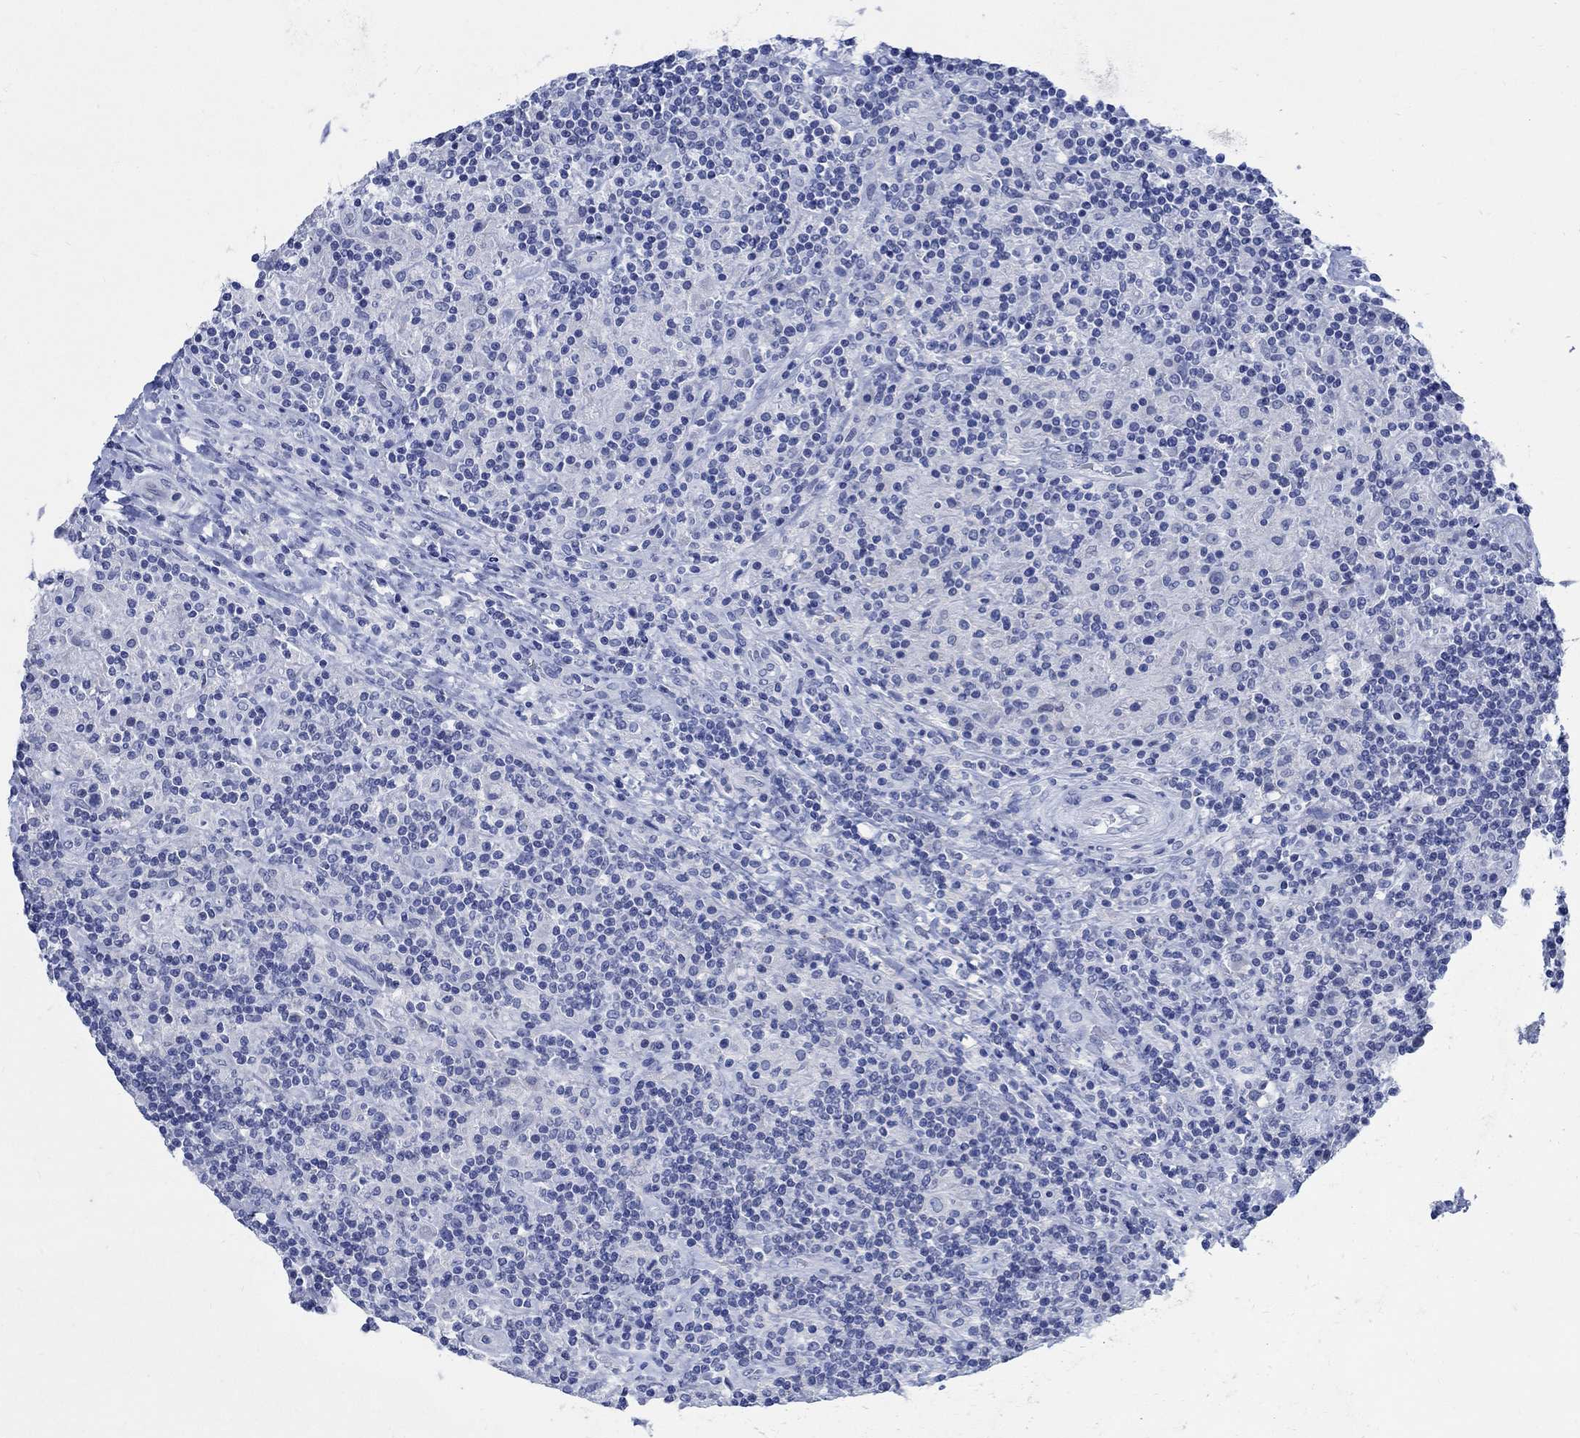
{"staining": {"intensity": "negative", "quantity": "none", "location": "none"}, "tissue": "lymphoma", "cell_type": "Tumor cells", "image_type": "cancer", "snomed": [{"axis": "morphology", "description": "Hodgkin's disease, NOS"}, {"axis": "topography", "description": "Lymph node"}], "caption": "The histopathology image demonstrates no staining of tumor cells in lymphoma.", "gene": "CAMK2N1", "patient": {"sex": "male", "age": 70}}